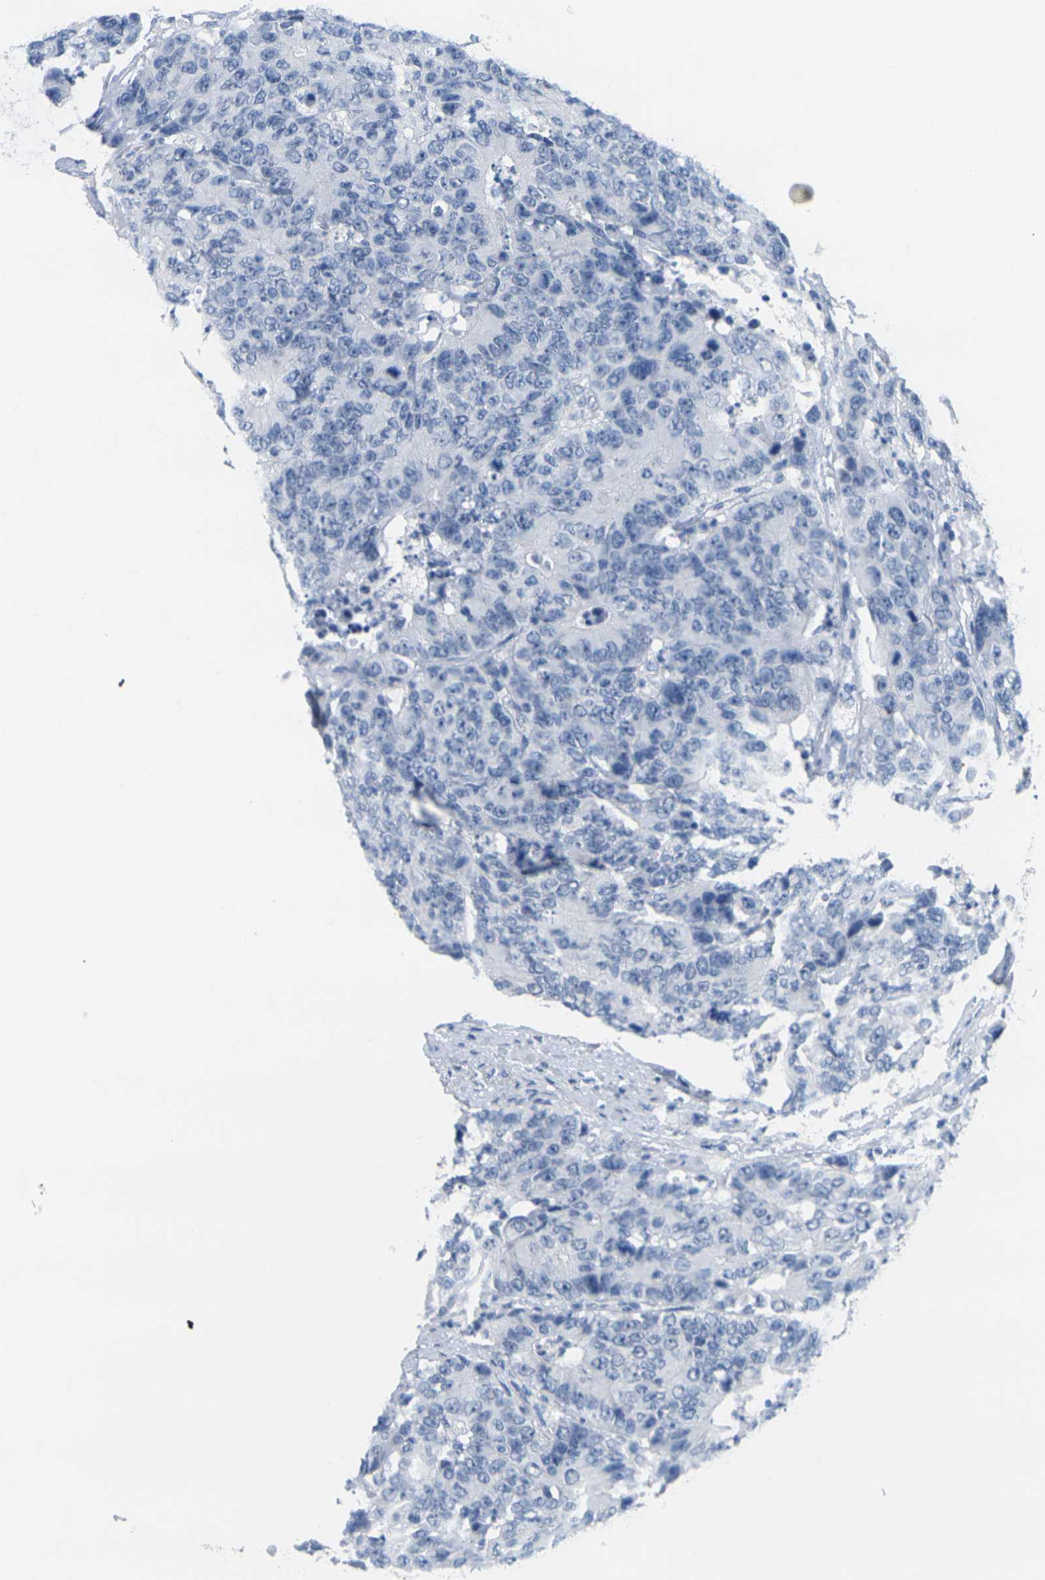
{"staining": {"intensity": "negative", "quantity": "none", "location": "none"}, "tissue": "colorectal cancer", "cell_type": "Tumor cells", "image_type": "cancer", "snomed": [{"axis": "morphology", "description": "Adenocarcinoma, NOS"}, {"axis": "topography", "description": "Colon"}], "caption": "This is an IHC histopathology image of adenocarcinoma (colorectal). There is no expression in tumor cells.", "gene": "CTAG1A", "patient": {"sex": "female", "age": 86}}